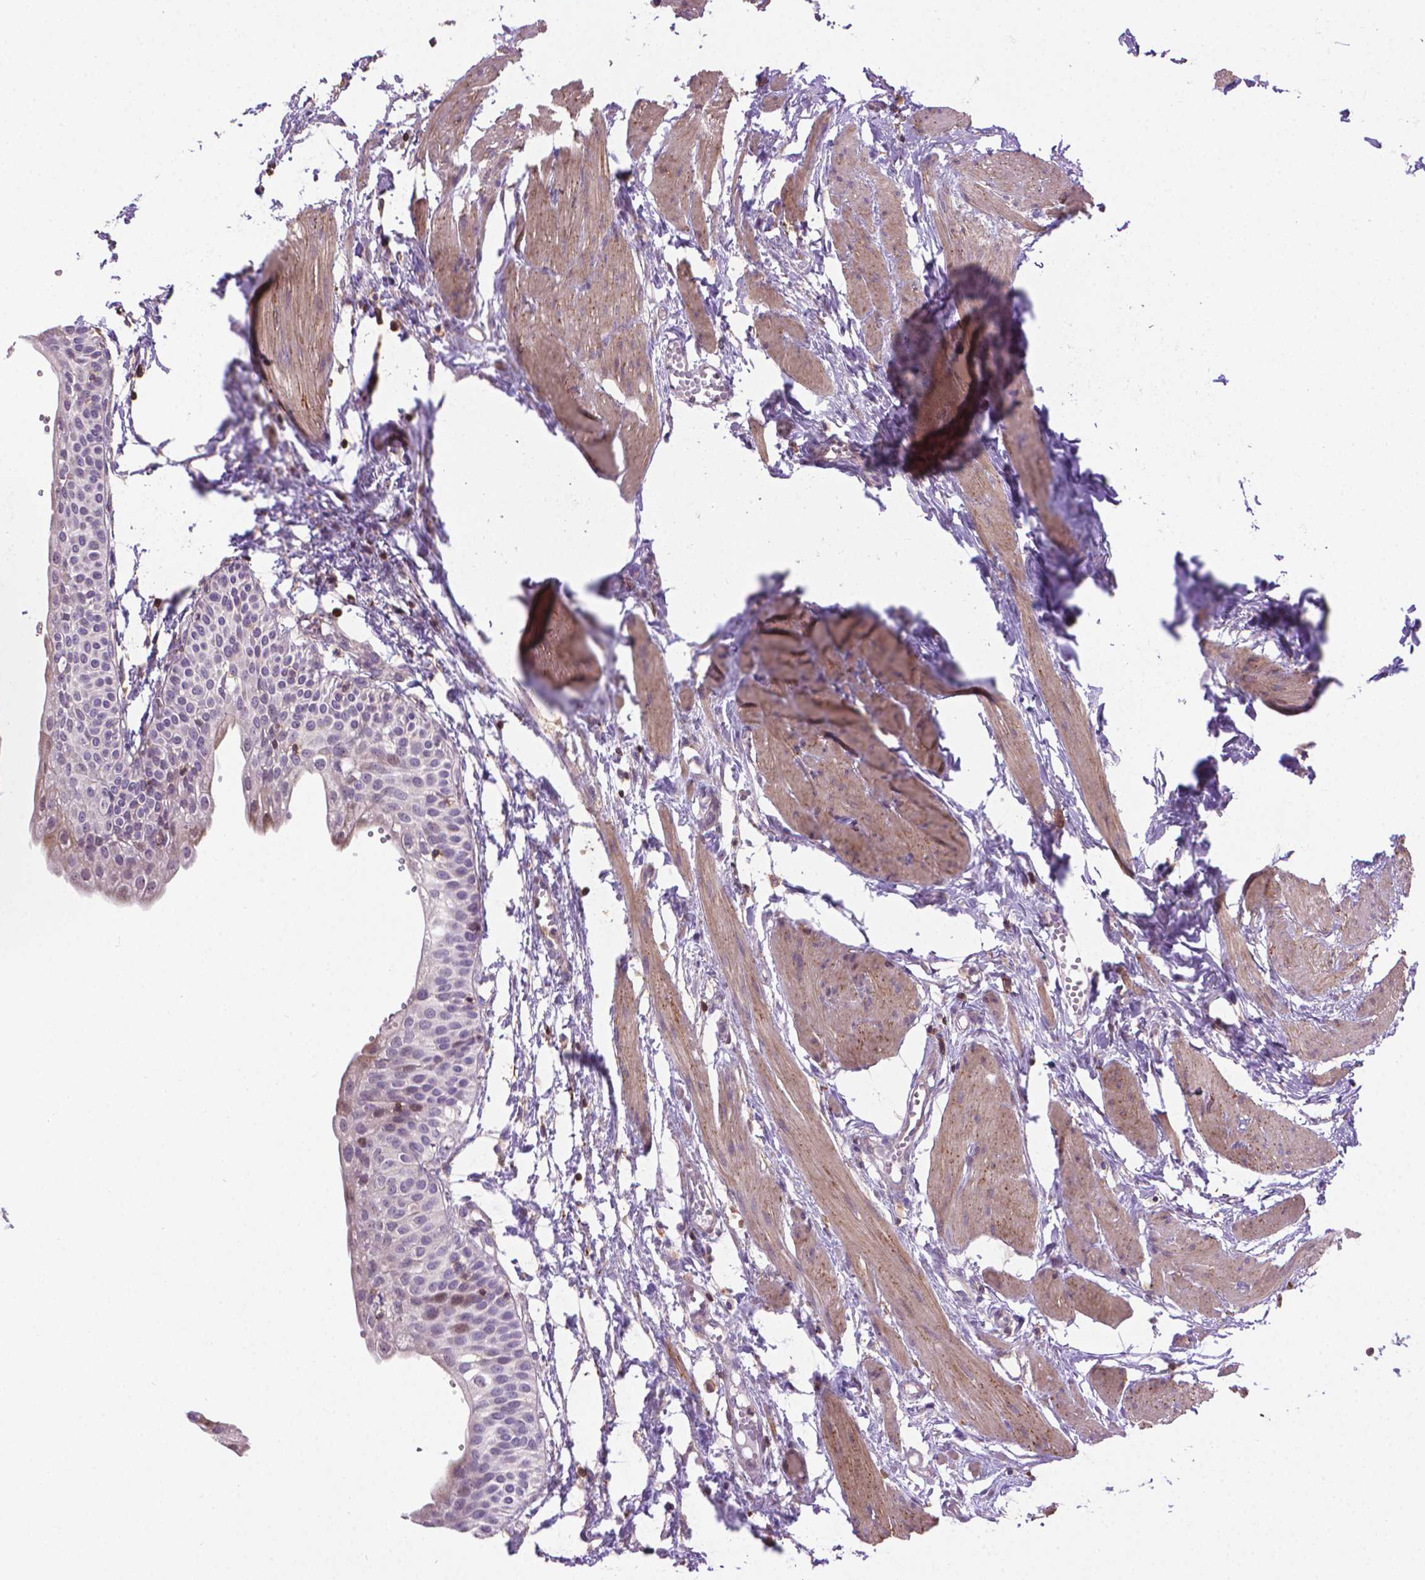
{"staining": {"intensity": "negative", "quantity": "none", "location": "none"}, "tissue": "urinary bladder", "cell_type": "Urothelial cells", "image_type": "normal", "snomed": [{"axis": "morphology", "description": "Normal tissue, NOS"}, {"axis": "topography", "description": "Urinary bladder"}, {"axis": "topography", "description": "Peripheral nerve tissue"}], "caption": "Immunohistochemistry (IHC) photomicrograph of normal urinary bladder stained for a protein (brown), which demonstrates no expression in urothelial cells.", "gene": "ACAD10", "patient": {"sex": "male", "age": 55}}